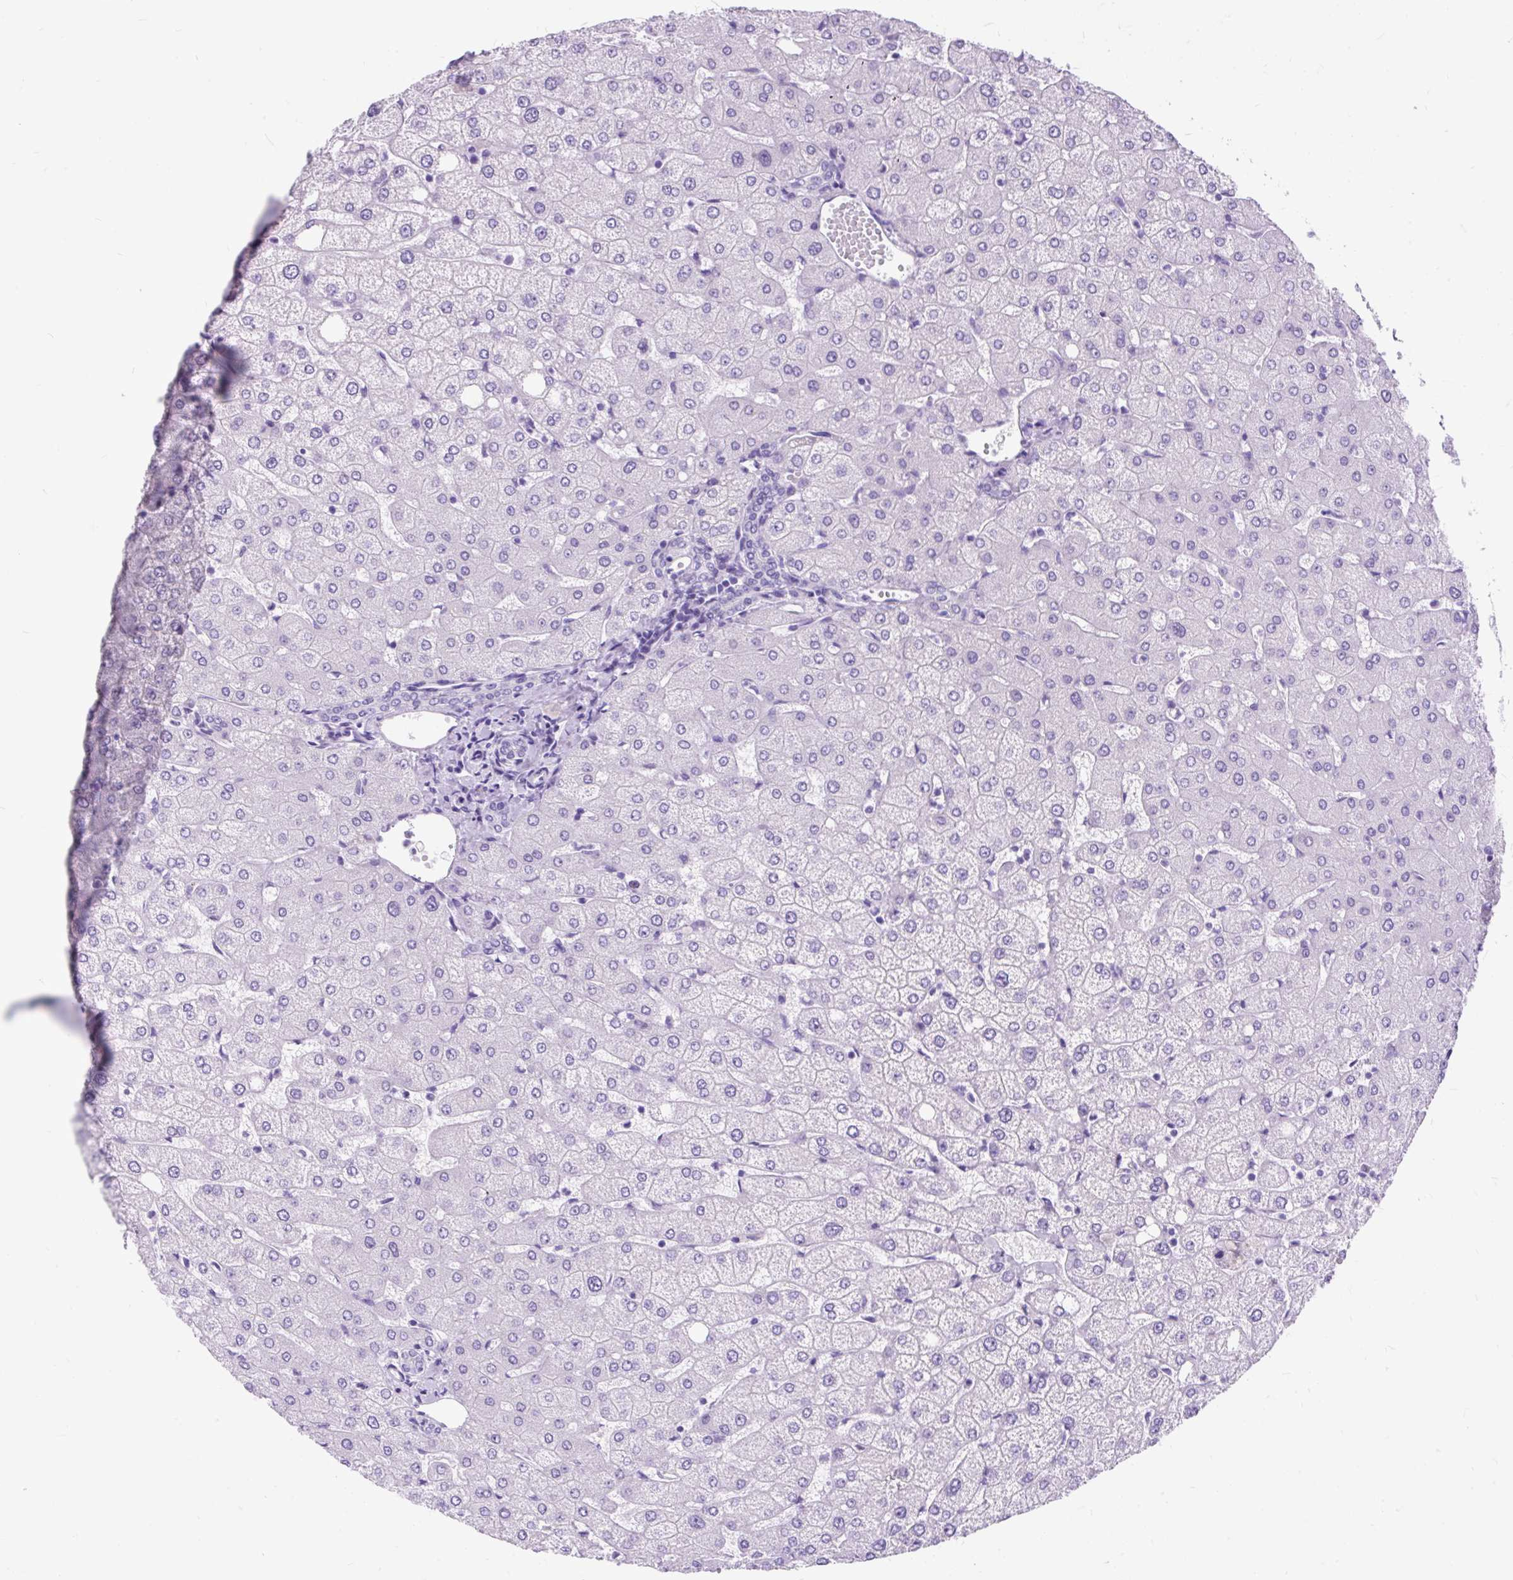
{"staining": {"intensity": "negative", "quantity": "none", "location": "none"}, "tissue": "liver", "cell_type": "Cholangiocytes", "image_type": "normal", "snomed": [{"axis": "morphology", "description": "Normal tissue, NOS"}, {"axis": "topography", "description": "Liver"}], "caption": "Cholangiocytes are negative for brown protein staining in benign liver. Nuclei are stained in blue.", "gene": "SCGB1A1", "patient": {"sex": "female", "age": 54}}